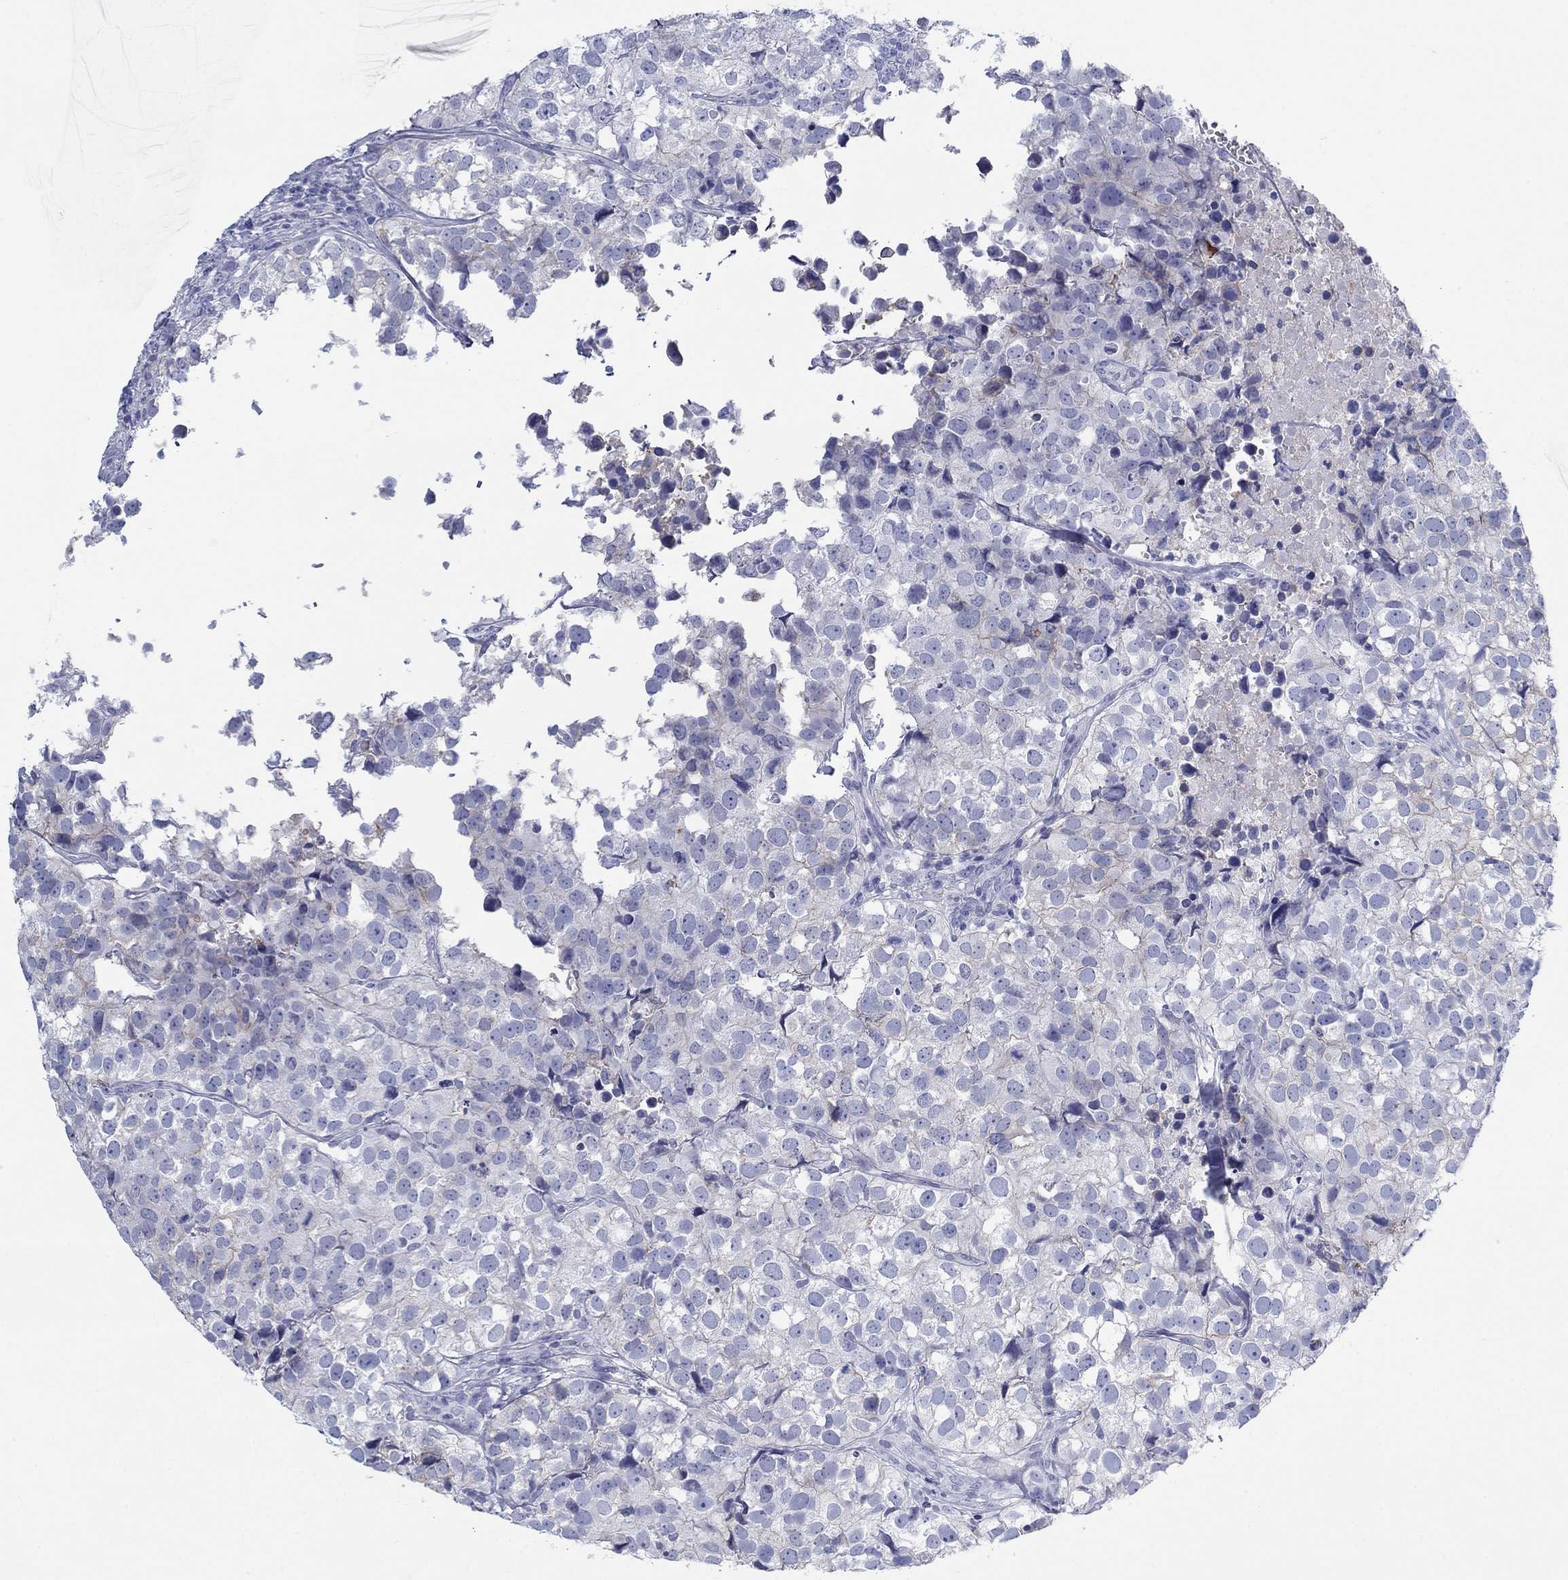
{"staining": {"intensity": "negative", "quantity": "none", "location": "none"}, "tissue": "breast cancer", "cell_type": "Tumor cells", "image_type": "cancer", "snomed": [{"axis": "morphology", "description": "Duct carcinoma"}, {"axis": "topography", "description": "Breast"}], "caption": "The photomicrograph exhibits no staining of tumor cells in breast cancer.", "gene": "ATP1B1", "patient": {"sex": "female", "age": 30}}